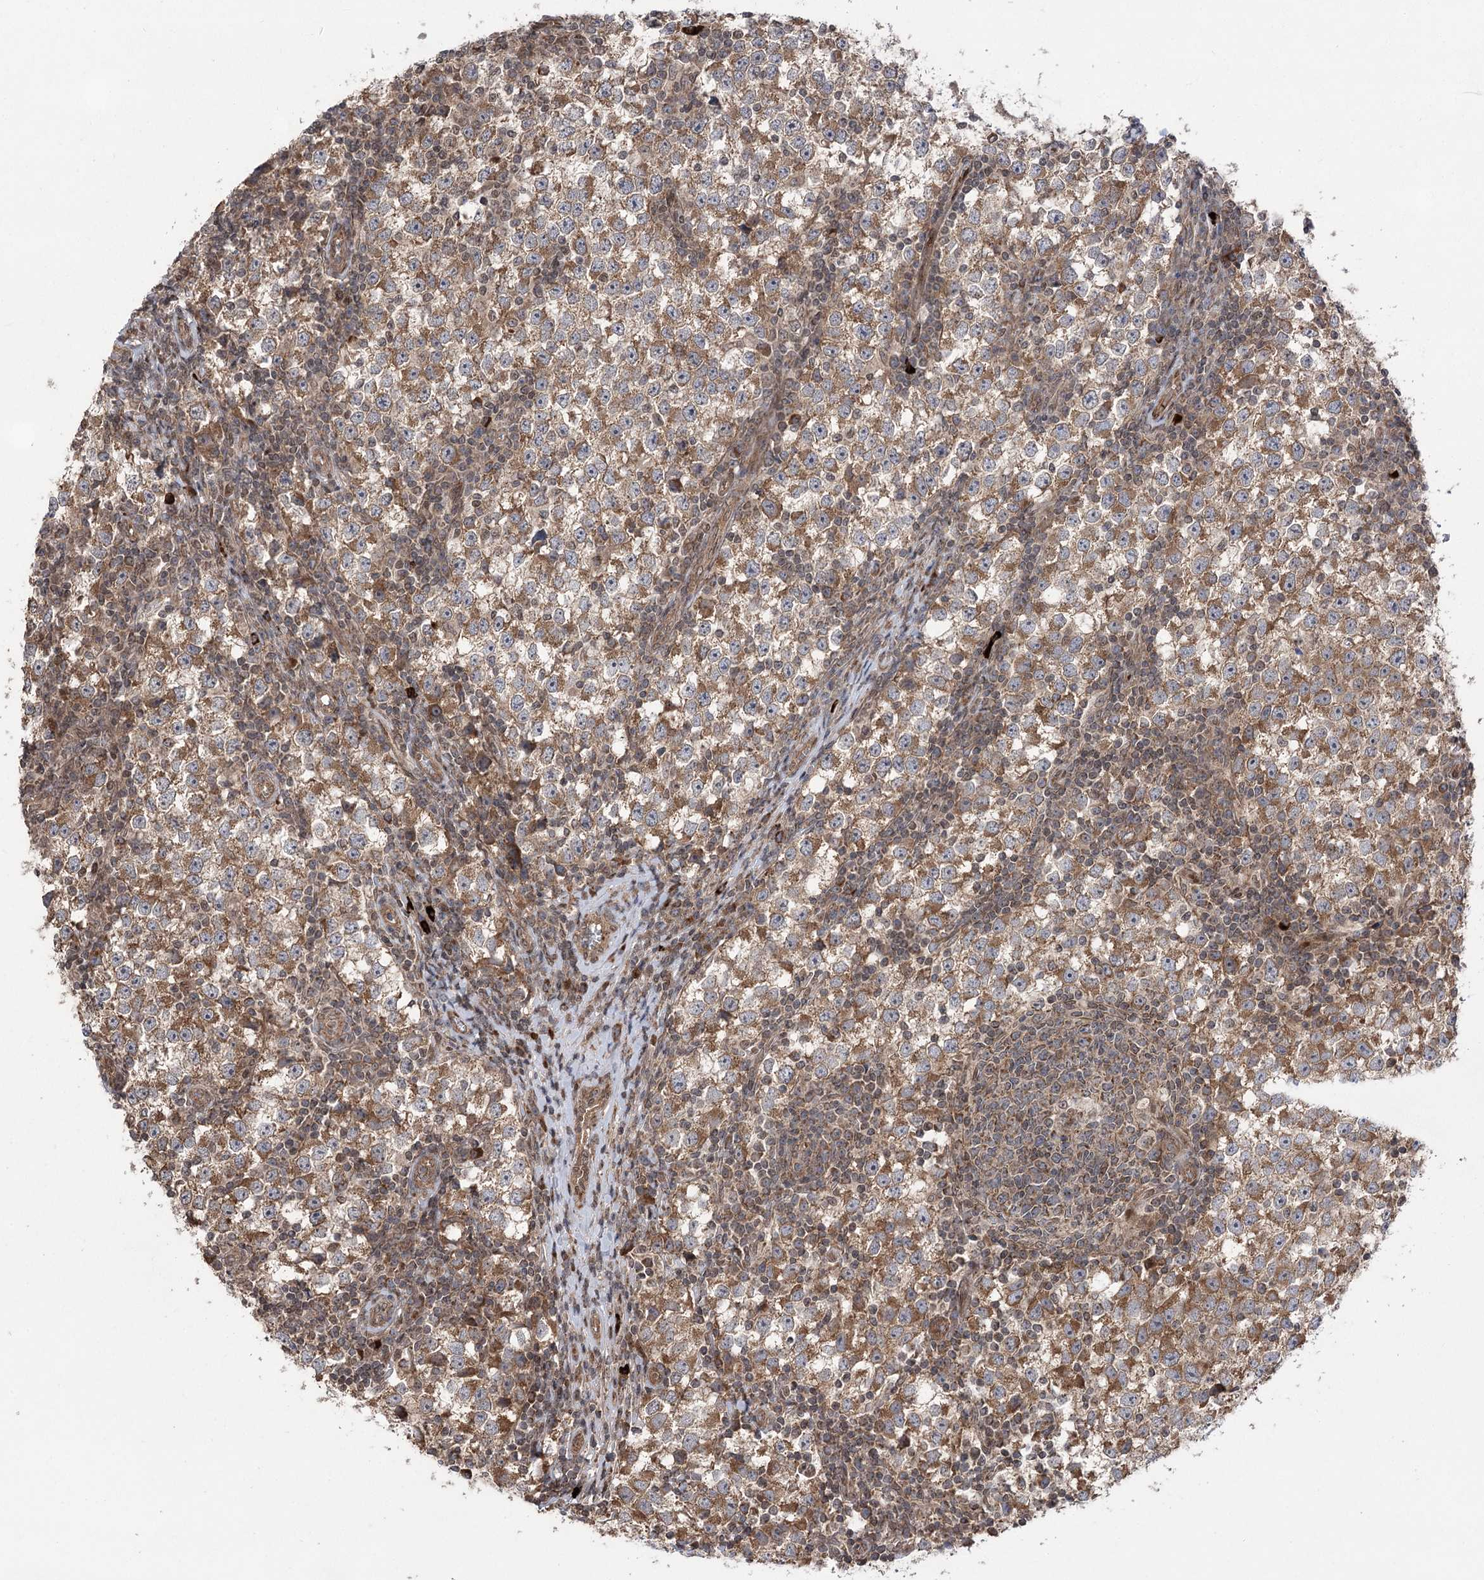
{"staining": {"intensity": "moderate", "quantity": ">75%", "location": "cytoplasmic/membranous"}, "tissue": "testis cancer", "cell_type": "Tumor cells", "image_type": "cancer", "snomed": [{"axis": "morphology", "description": "Seminoma, NOS"}, {"axis": "topography", "description": "Testis"}], "caption": "This histopathology image reveals immunohistochemistry staining of testis cancer (seminoma), with medium moderate cytoplasmic/membranous positivity in about >75% of tumor cells.", "gene": "TENM2", "patient": {"sex": "male", "age": 65}}